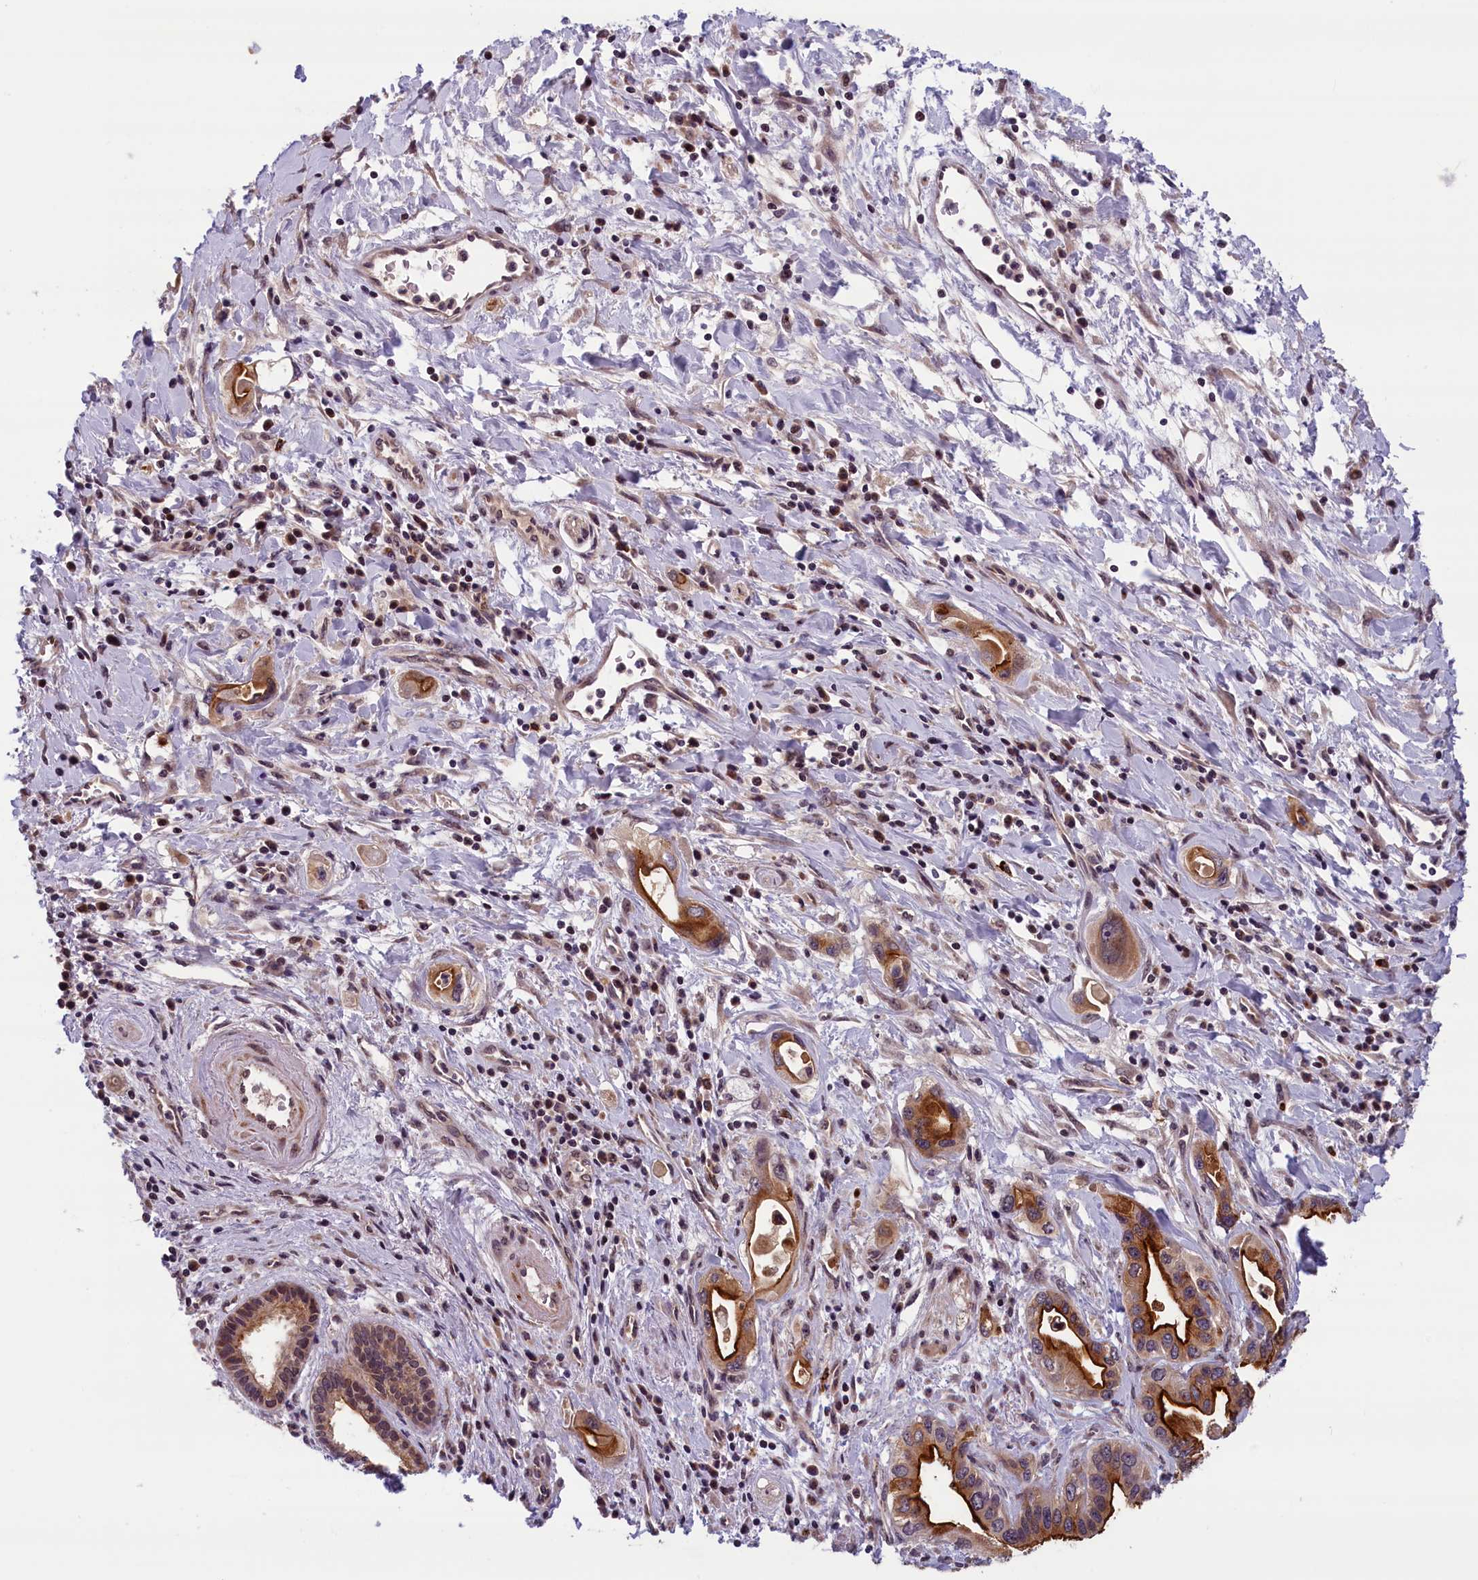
{"staining": {"intensity": "strong", "quantity": "25%-75%", "location": "cytoplasmic/membranous"}, "tissue": "pancreatic cancer", "cell_type": "Tumor cells", "image_type": "cancer", "snomed": [{"axis": "morphology", "description": "Adenocarcinoma, NOS"}, {"axis": "topography", "description": "Pancreas"}], "caption": "Pancreatic adenocarcinoma stained with immunohistochemistry (IHC) displays strong cytoplasmic/membranous staining in approximately 25%-75% of tumor cells.", "gene": "KCNK6", "patient": {"sex": "female", "age": 77}}